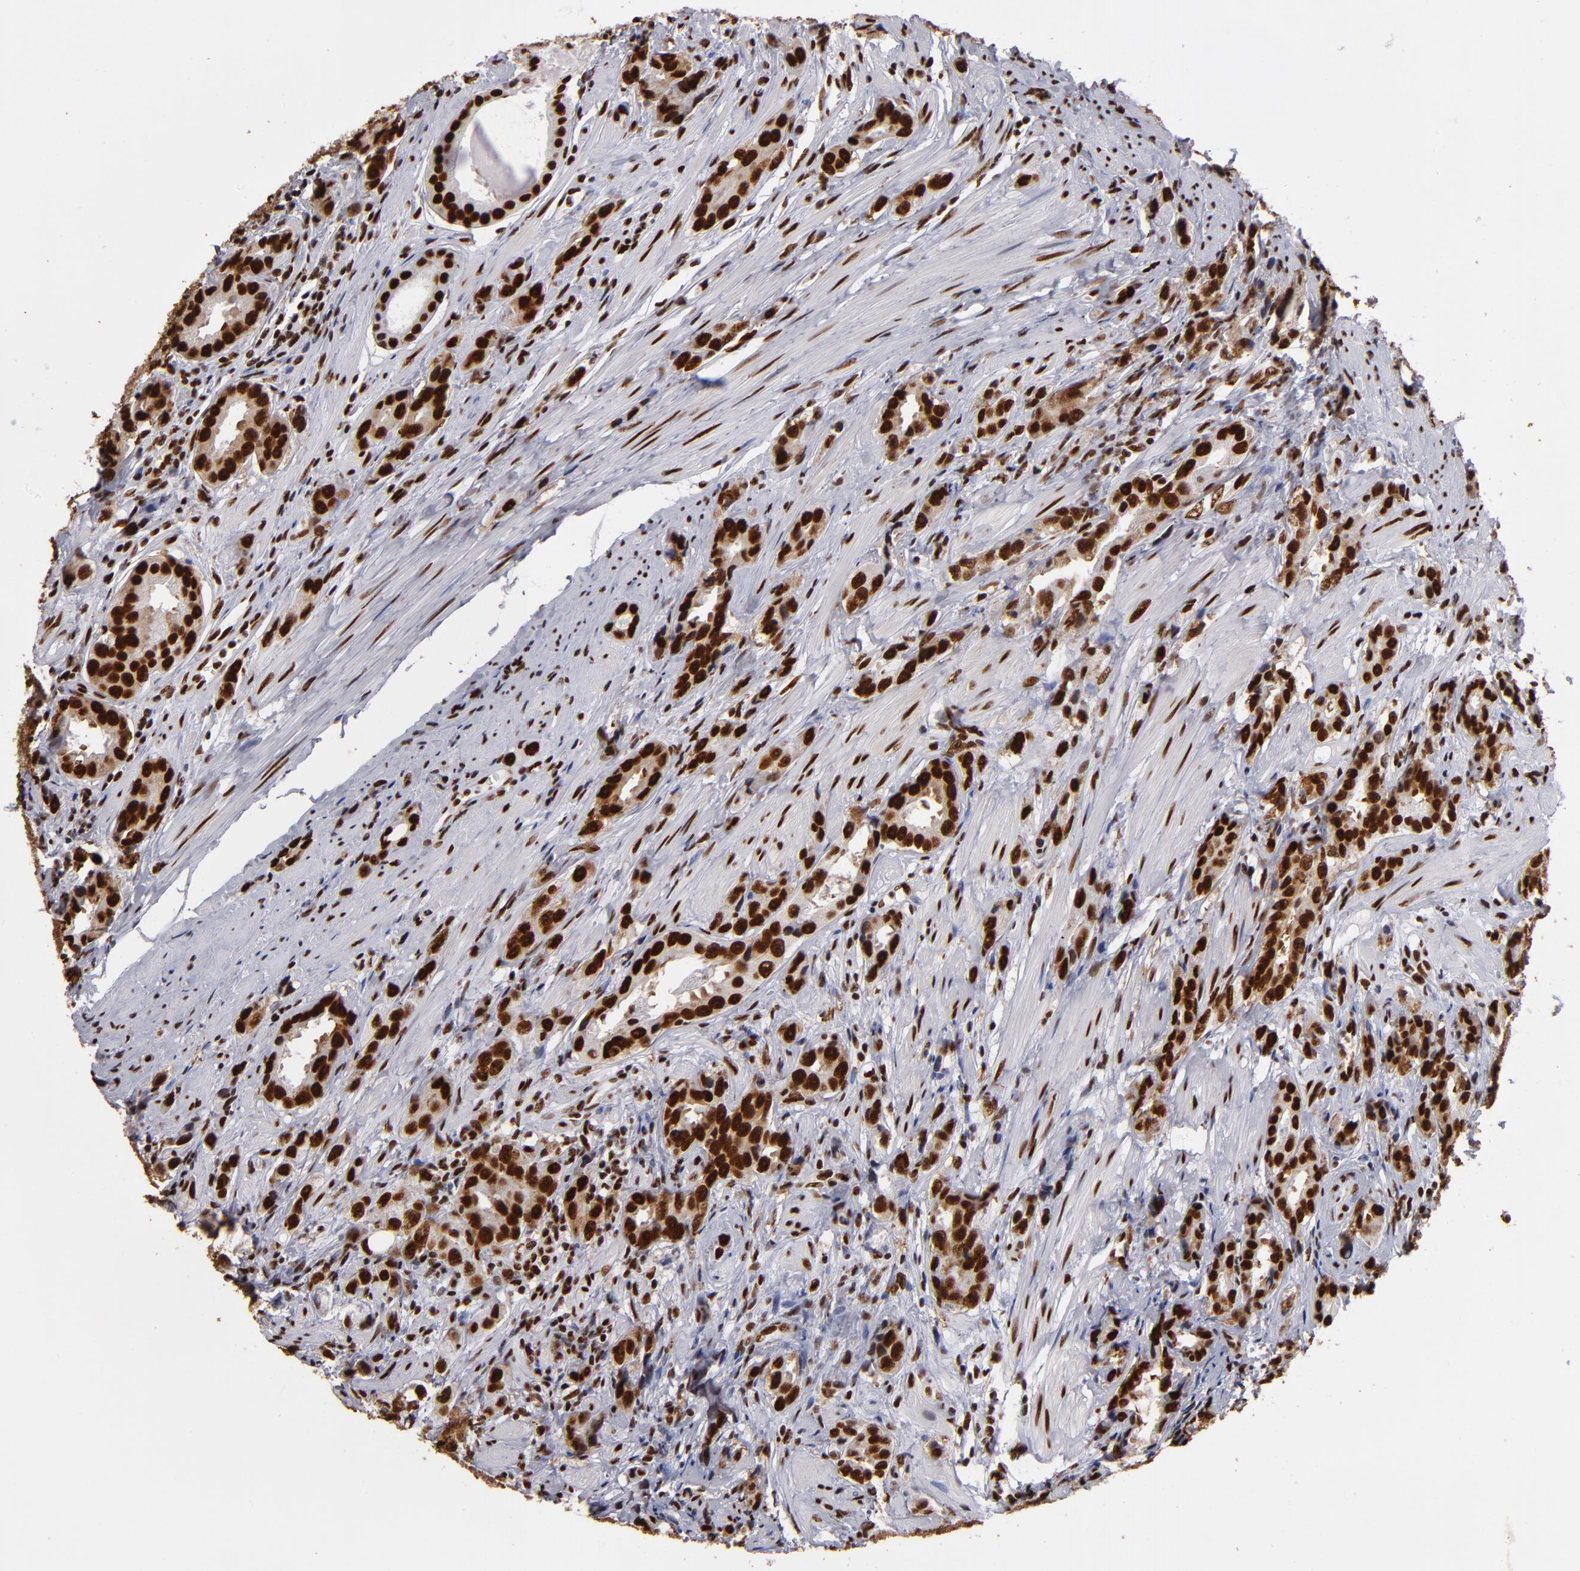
{"staining": {"intensity": "strong", "quantity": ">75%", "location": "nuclear"}, "tissue": "prostate cancer", "cell_type": "Tumor cells", "image_type": "cancer", "snomed": [{"axis": "morphology", "description": "Adenocarcinoma, Medium grade"}, {"axis": "topography", "description": "Prostate"}], "caption": "DAB (3,3'-diaminobenzidine) immunohistochemical staining of human prostate adenocarcinoma (medium-grade) exhibits strong nuclear protein positivity in approximately >75% of tumor cells. The protein of interest is stained brown, and the nuclei are stained in blue (DAB (3,3'-diaminobenzidine) IHC with brightfield microscopy, high magnification).", "gene": "MRE11", "patient": {"sex": "male", "age": 53}}